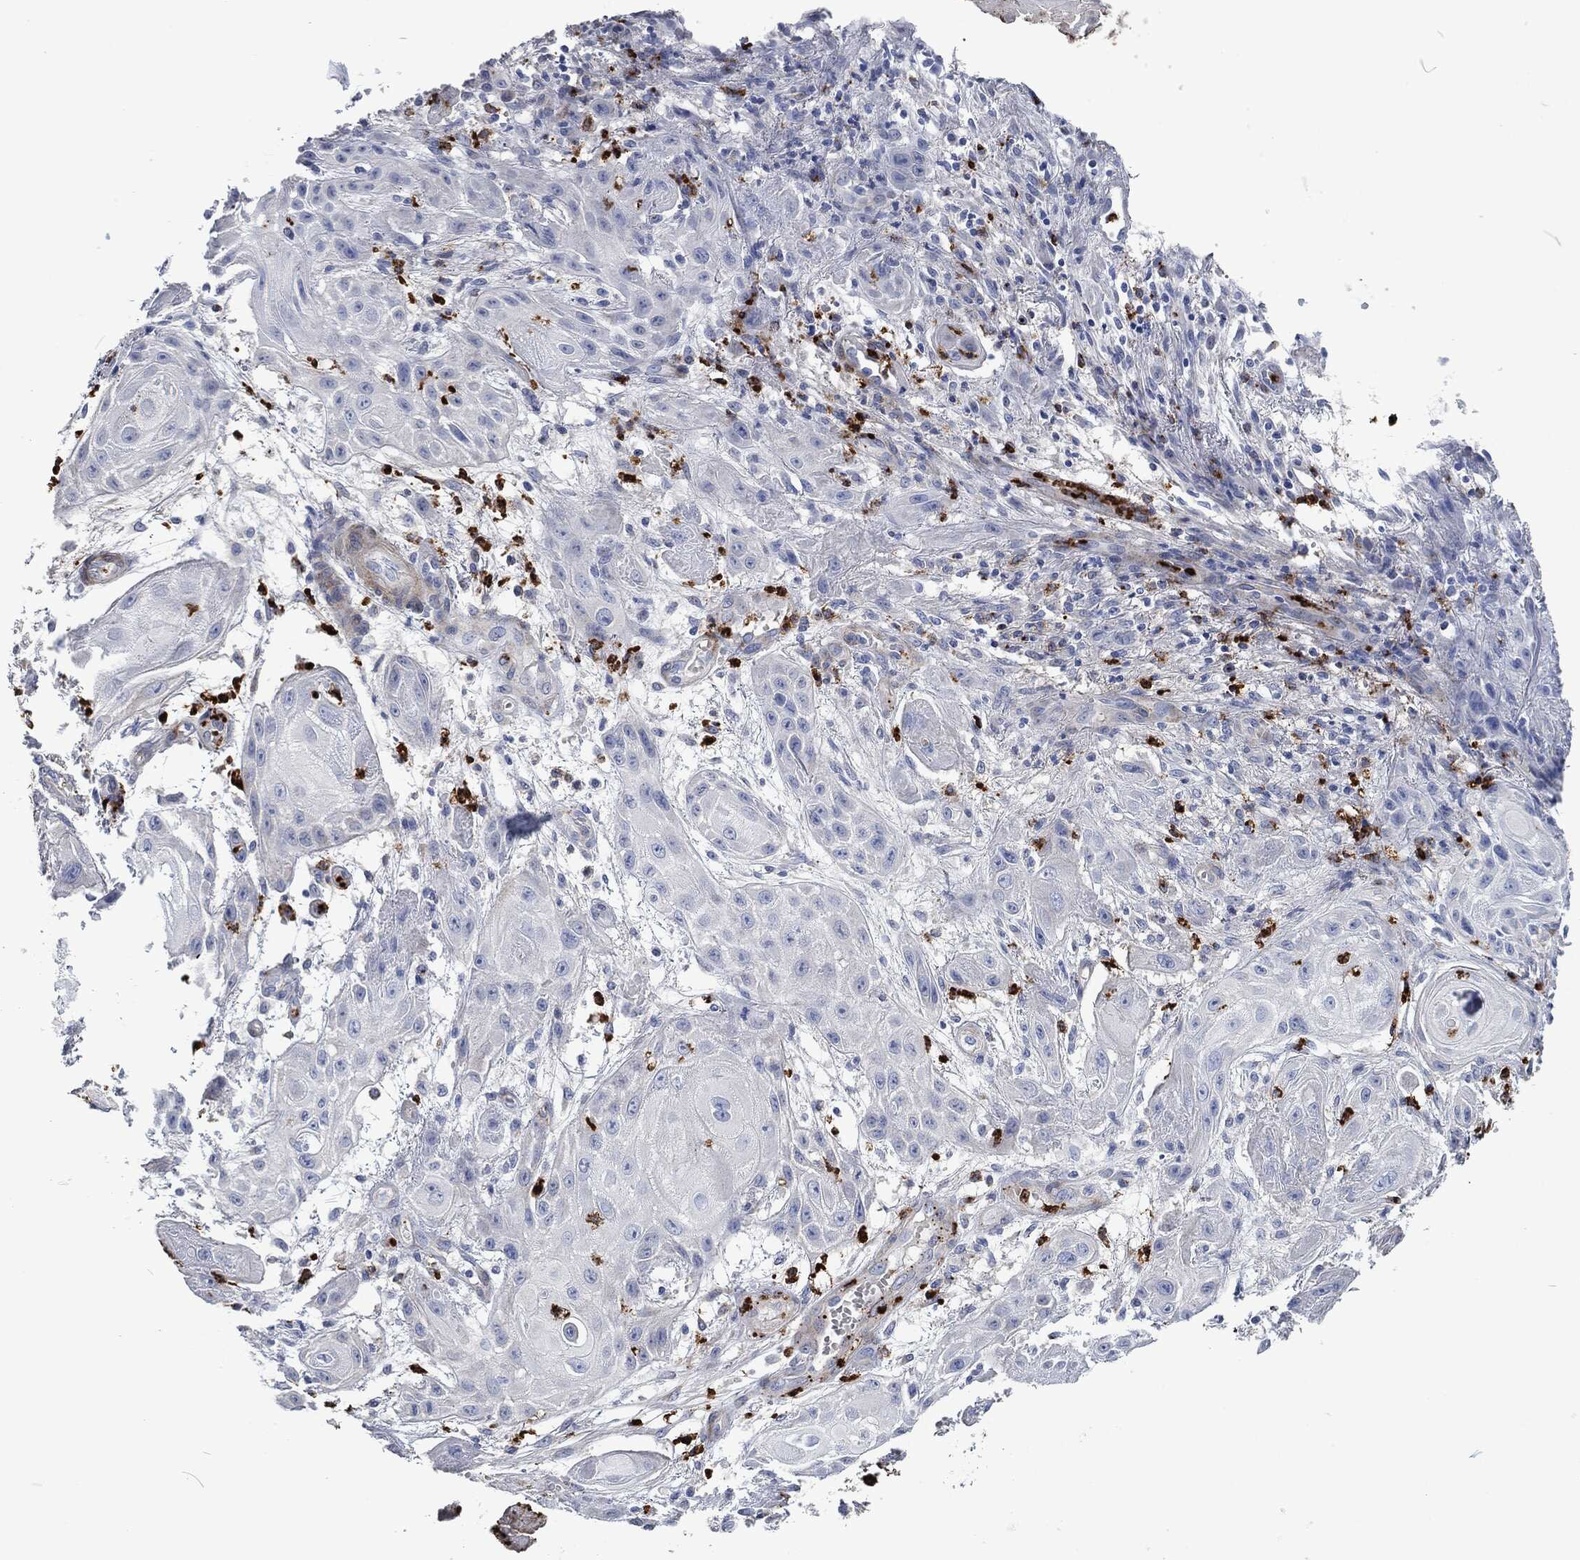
{"staining": {"intensity": "negative", "quantity": "none", "location": "none"}, "tissue": "skin cancer", "cell_type": "Tumor cells", "image_type": "cancer", "snomed": [{"axis": "morphology", "description": "Squamous cell carcinoma, NOS"}, {"axis": "topography", "description": "Skin"}], "caption": "Tumor cells are negative for protein expression in human skin cancer. (Stains: DAB immunohistochemistry with hematoxylin counter stain, Microscopy: brightfield microscopy at high magnification).", "gene": "MPO", "patient": {"sex": "male", "age": 62}}